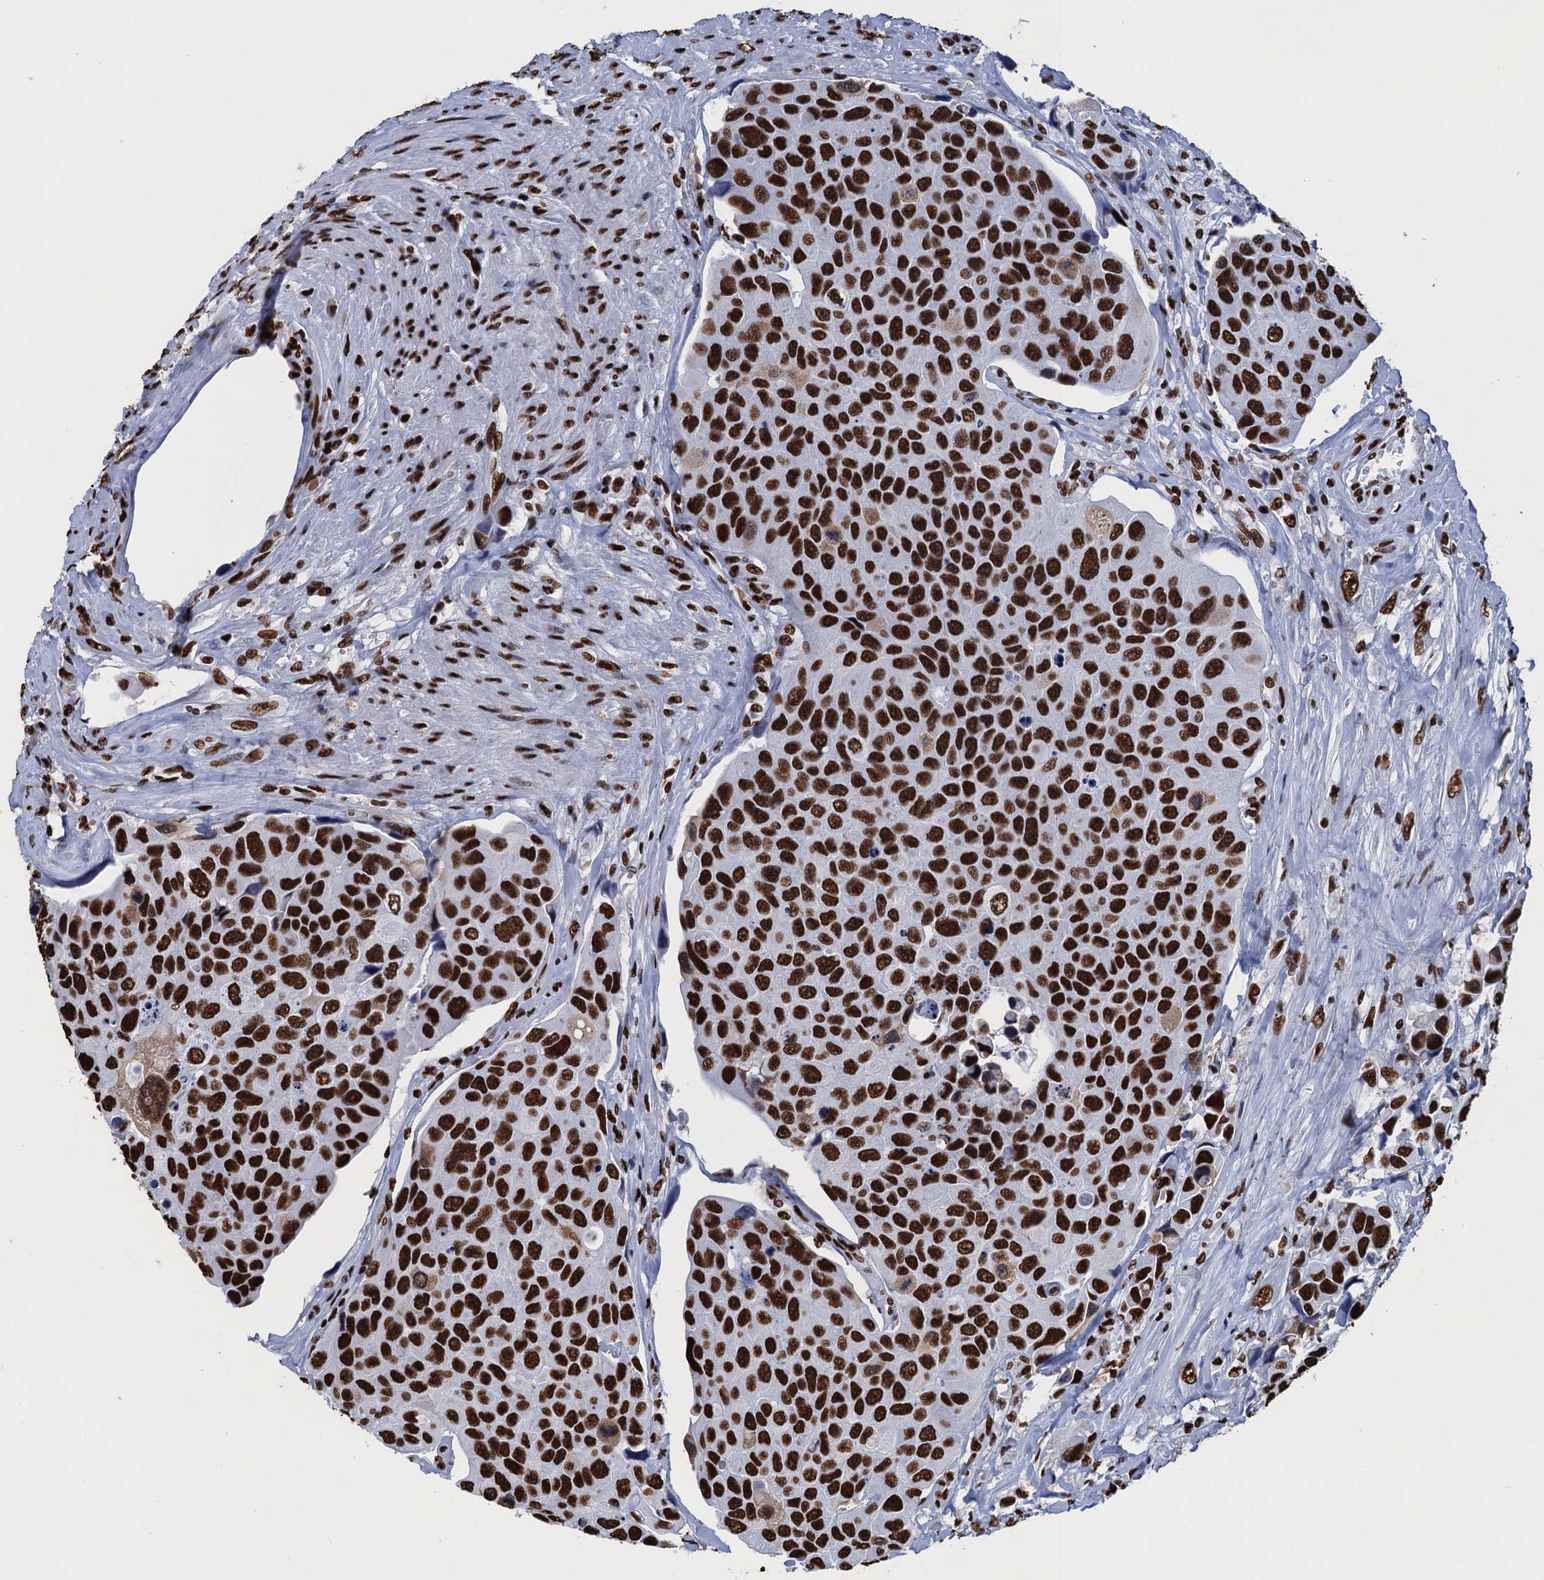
{"staining": {"intensity": "strong", "quantity": ">75%", "location": "nuclear"}, "tissue": "urothelial cancer", "cell_type": "Tumor cells", "image_type": "cancer", "snomed": [{"axis": "morphology", "description": "Urothelial carcinoma, High grade"}, {"axis": "topography", "description": "Urinary bladder"}], "caption": "Immunohistochemical staining of human urothelial cancer exhibits strong nuclear protein expression in about >75% of tumor cells. The staining was performed using DAB (3,3'-diaminobenzidine) to visualize the protein expression in brown, while the nuclei were stained in blue with hematoxylin (Magnification: 20x).", "gene": "UBA2", "patient": {"sex": "male", "age": 74}}